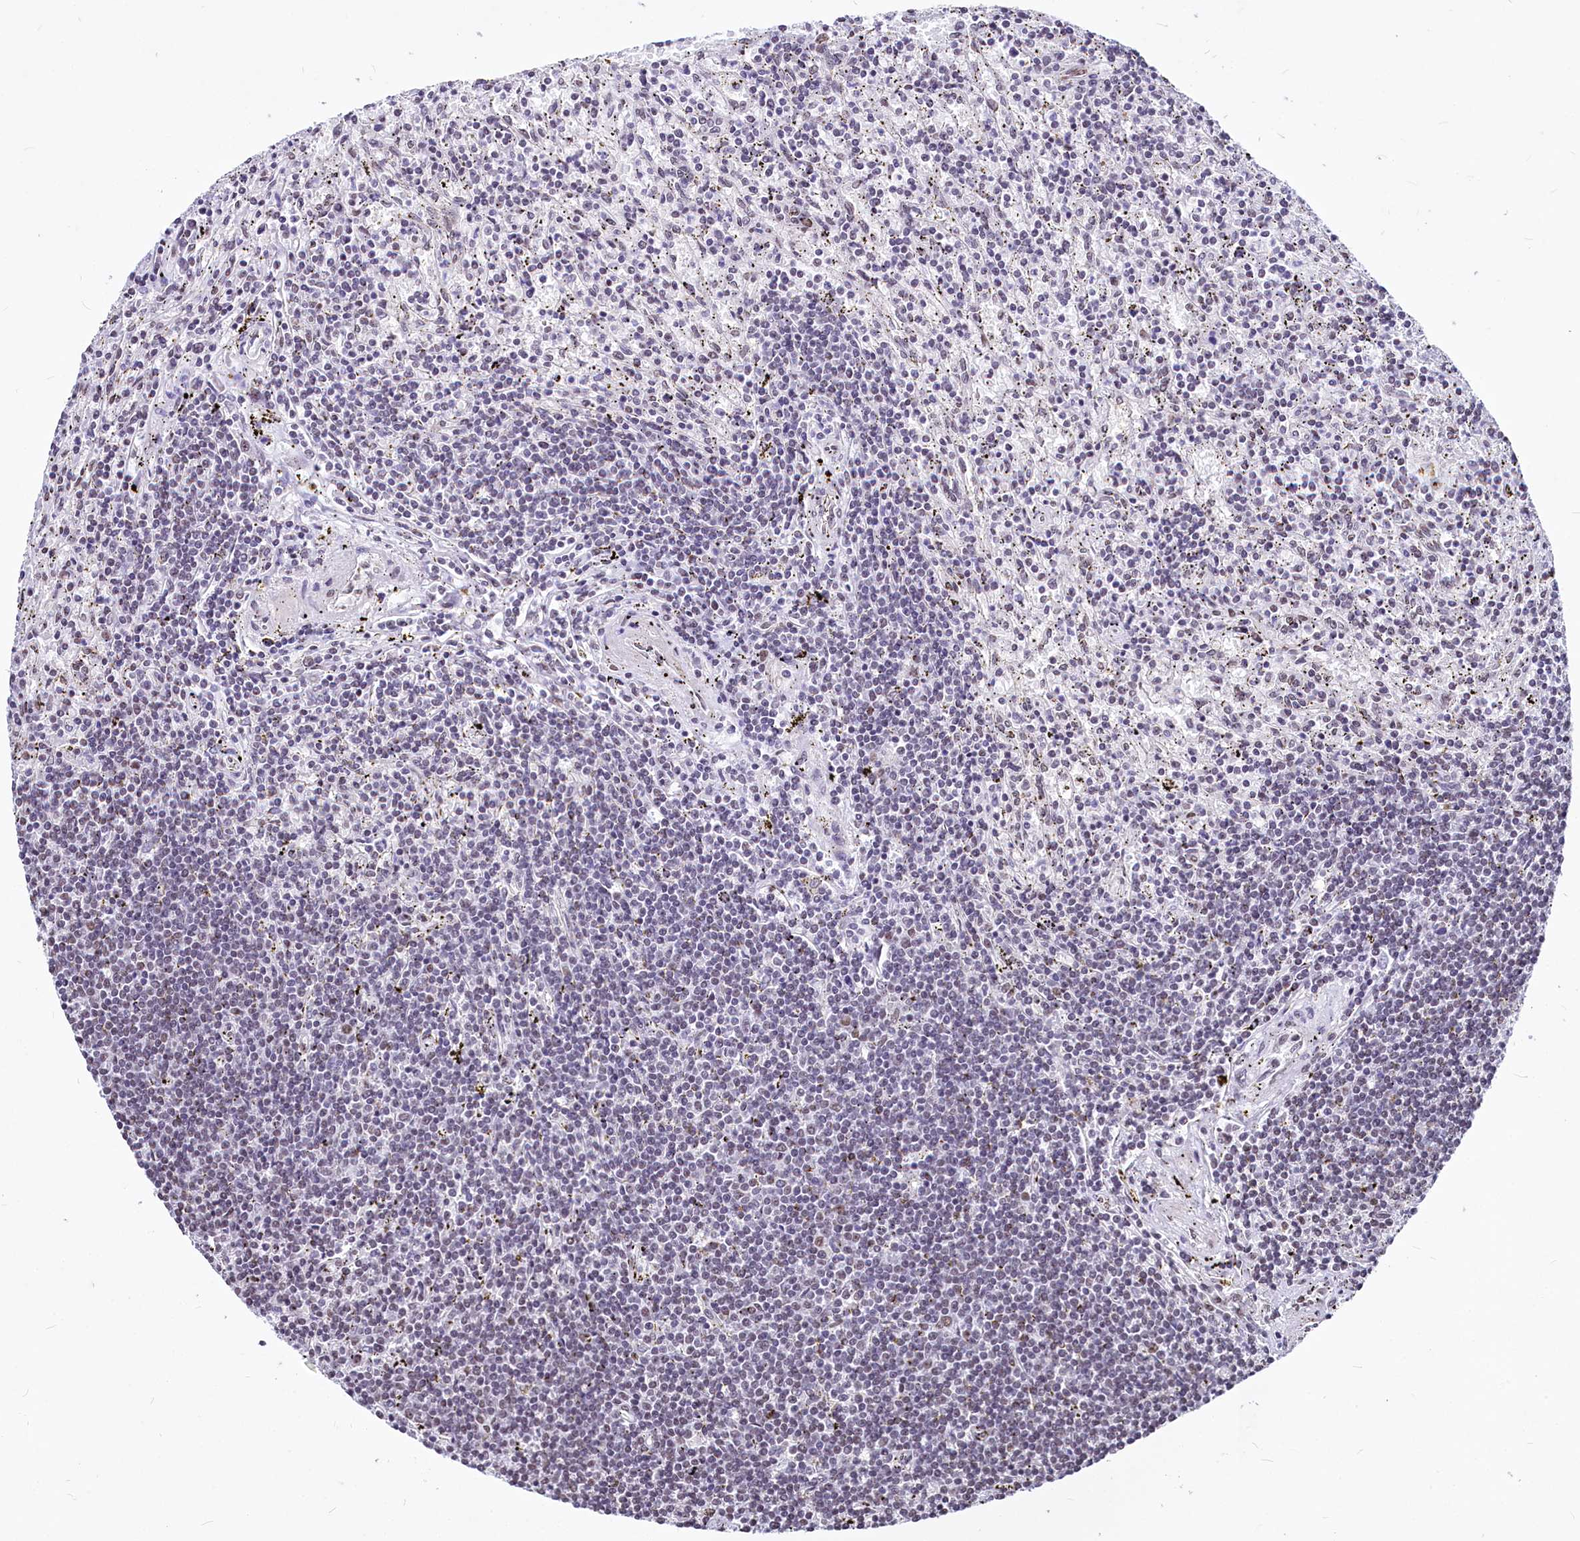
{"staining": {"intensity": "negative", "quantity": "none", "location": "none"}, "tissue": "lymphoma", "cell_type": "Tumor cells", "image_type": "cancer", "snomed": [{"axis": "morphology", "description": "Malignant lymphoma, non-Hodgkin's type, Low grade"}, {"axis": "topography", "description": "Spleen"}], "caption": "Tumor cells are negative for protein expression in human low-grade malignant lymphoma, non-Hodgkin's type.", "gene": "PARPBP", "patient": {"sex": "male", "age": 76}}